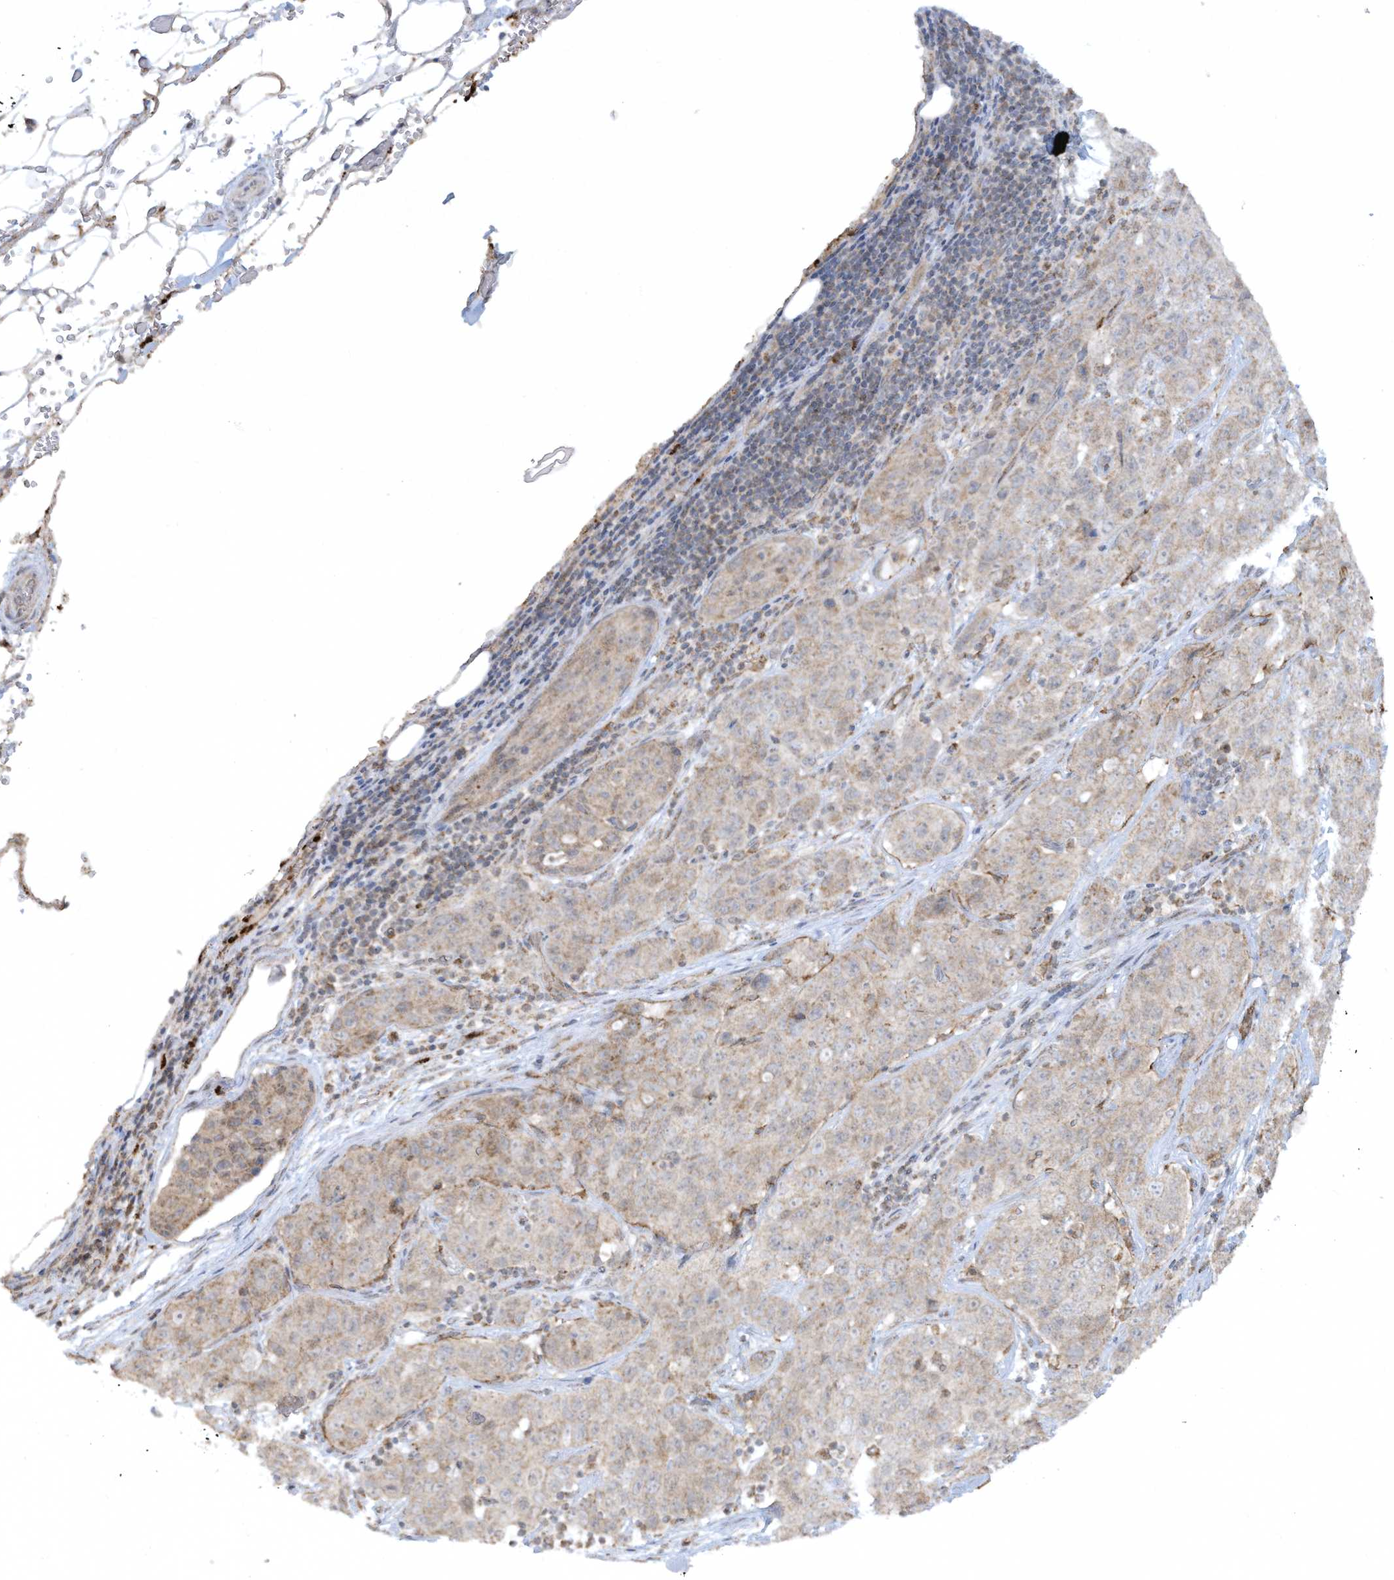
{"staining": {"intensity": "weak", "quantity": "25%-75%", "location": "cytoplasmic/membranous"}, "tissue": "stomach cancer", "cell_type": "Tumor cells", "image_type": "cancer", "snomed": [{"axis": "morphology", "description": "Normal tissue, NOS"}, {"axis": "morphology", "description": "Adenocarcinoma, NOS"}, {"axis": "topography", "description": "Lymph node"}, {"axis": "topography", "description": "Stomach"}], "caption": "Adenocarcinoma (stomach) stained with a protein marker exhibits weak staining in tumor cells.", "gene": "CHRNA4", "patient": {"sex": "male", "age": 48}}